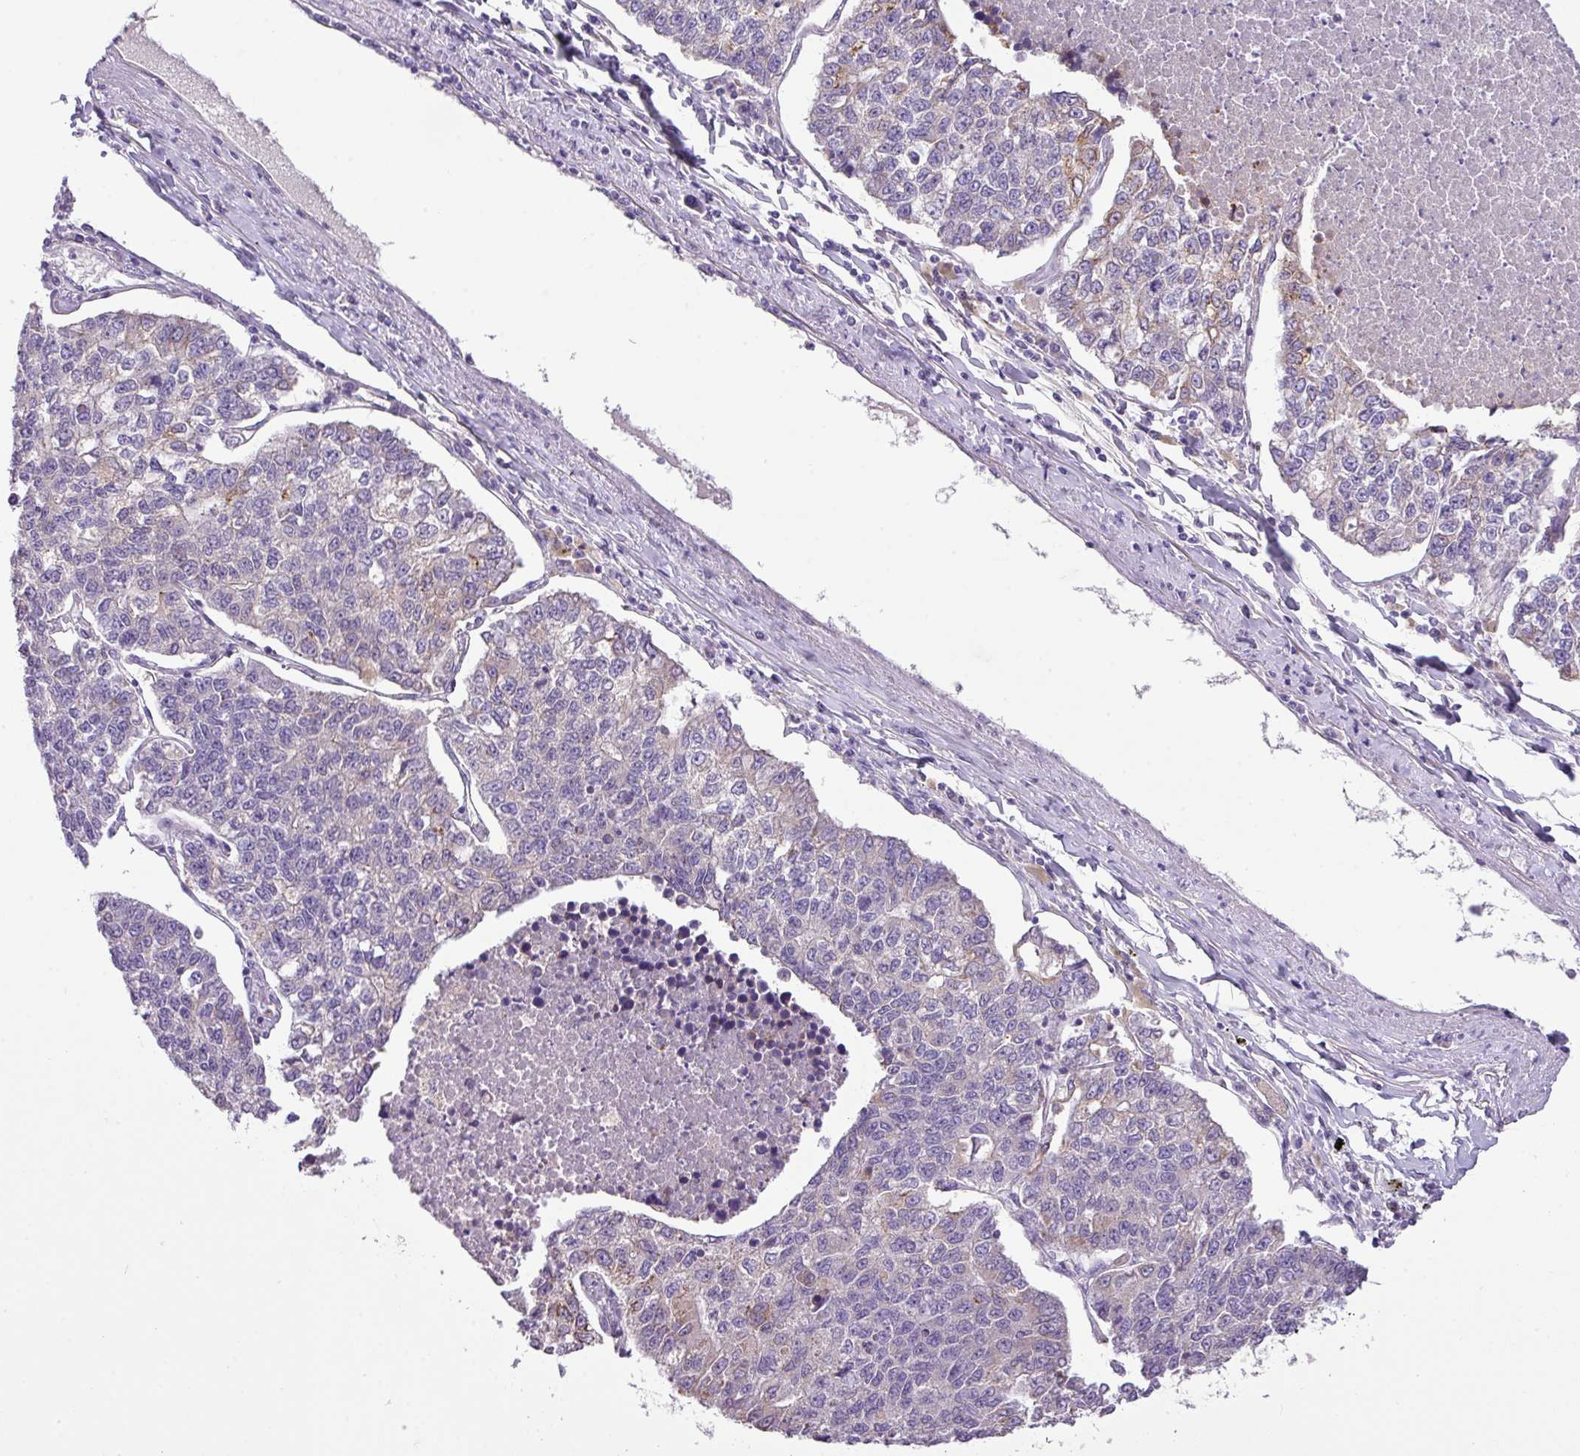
{"staining": {"intensity": "negative", "quantity": "none", "location": "none"}, "tissue": "lung cancer", "cell_type": "Tumor cells", "image_type": "cancer", "snomed": [{"axis": "morphology", "description": "Adenocarcinoma, NOS"}, {"axis": "topography", "description": "Lung"}], "caption": "Histopathology image shows no significant protein positivity in tumor cells of adenocarcinoma (lung).", "gene": "PIK3R5", "patient": {"sex": "male", "age": 49}}